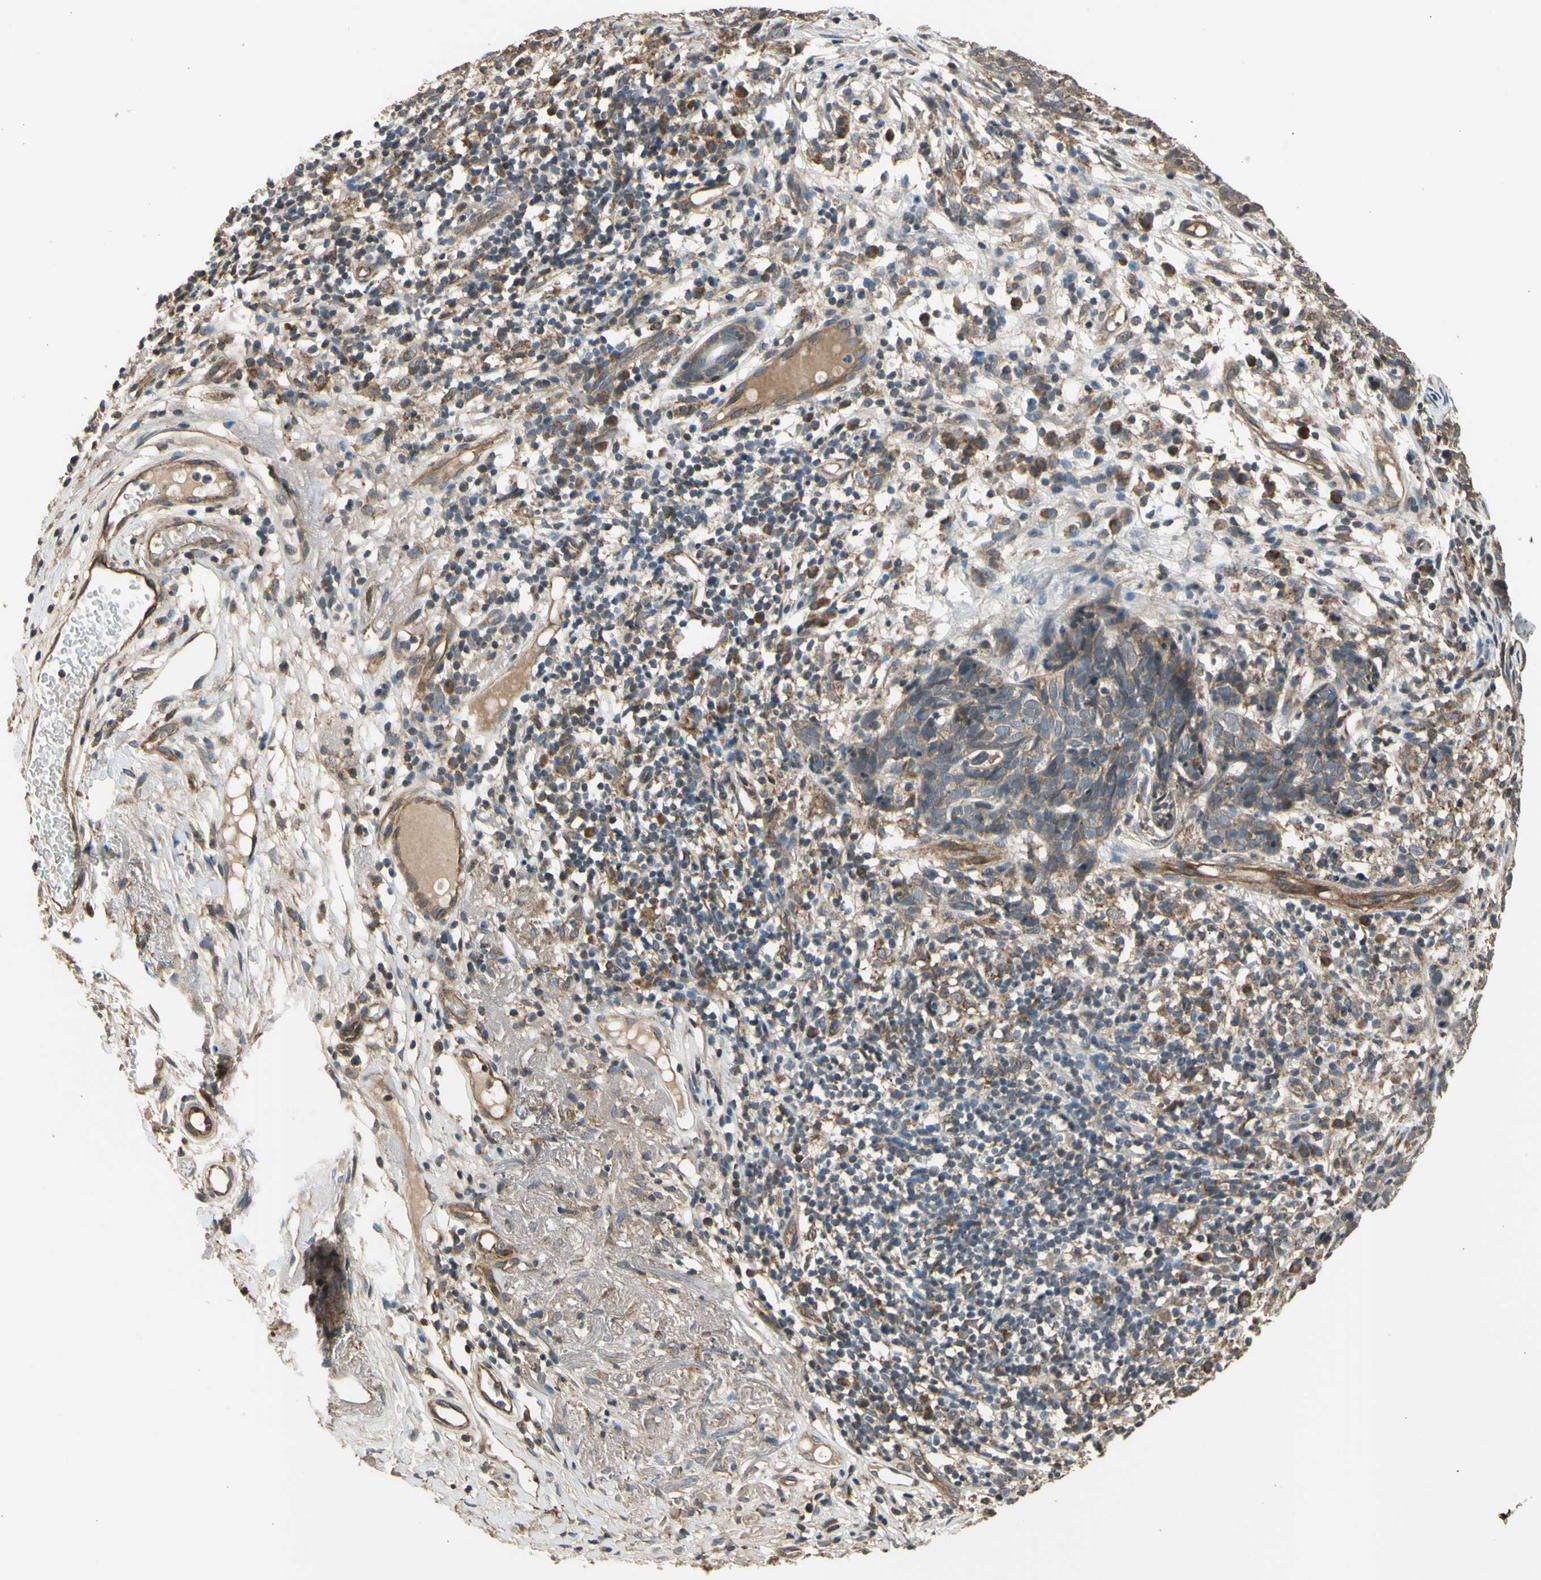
{"staining": {"intensity": "moderate", "quantity": "25%-75%", "location": "cytoplasmic/membranous"}, "tissue": "skin cancer", "cell_type": "Tumor cells", "image_type": "cancer", "snomed": [{"axis": "morphology", "description": "Basal cell carcinoma"}, {"axis": "topography", "description": "Skin"}], "caption": "A micrograph of human basal cell carcinoma (skin) stained for a protein shows moderate cytoplasmic/membranous brown staining in tumor cells. Immunohistochemistry stains the protein of interest in brown and the nuclei are stained blue.", "gene": "EFNB2", "patient": {"sex": "female", "age": 84}}